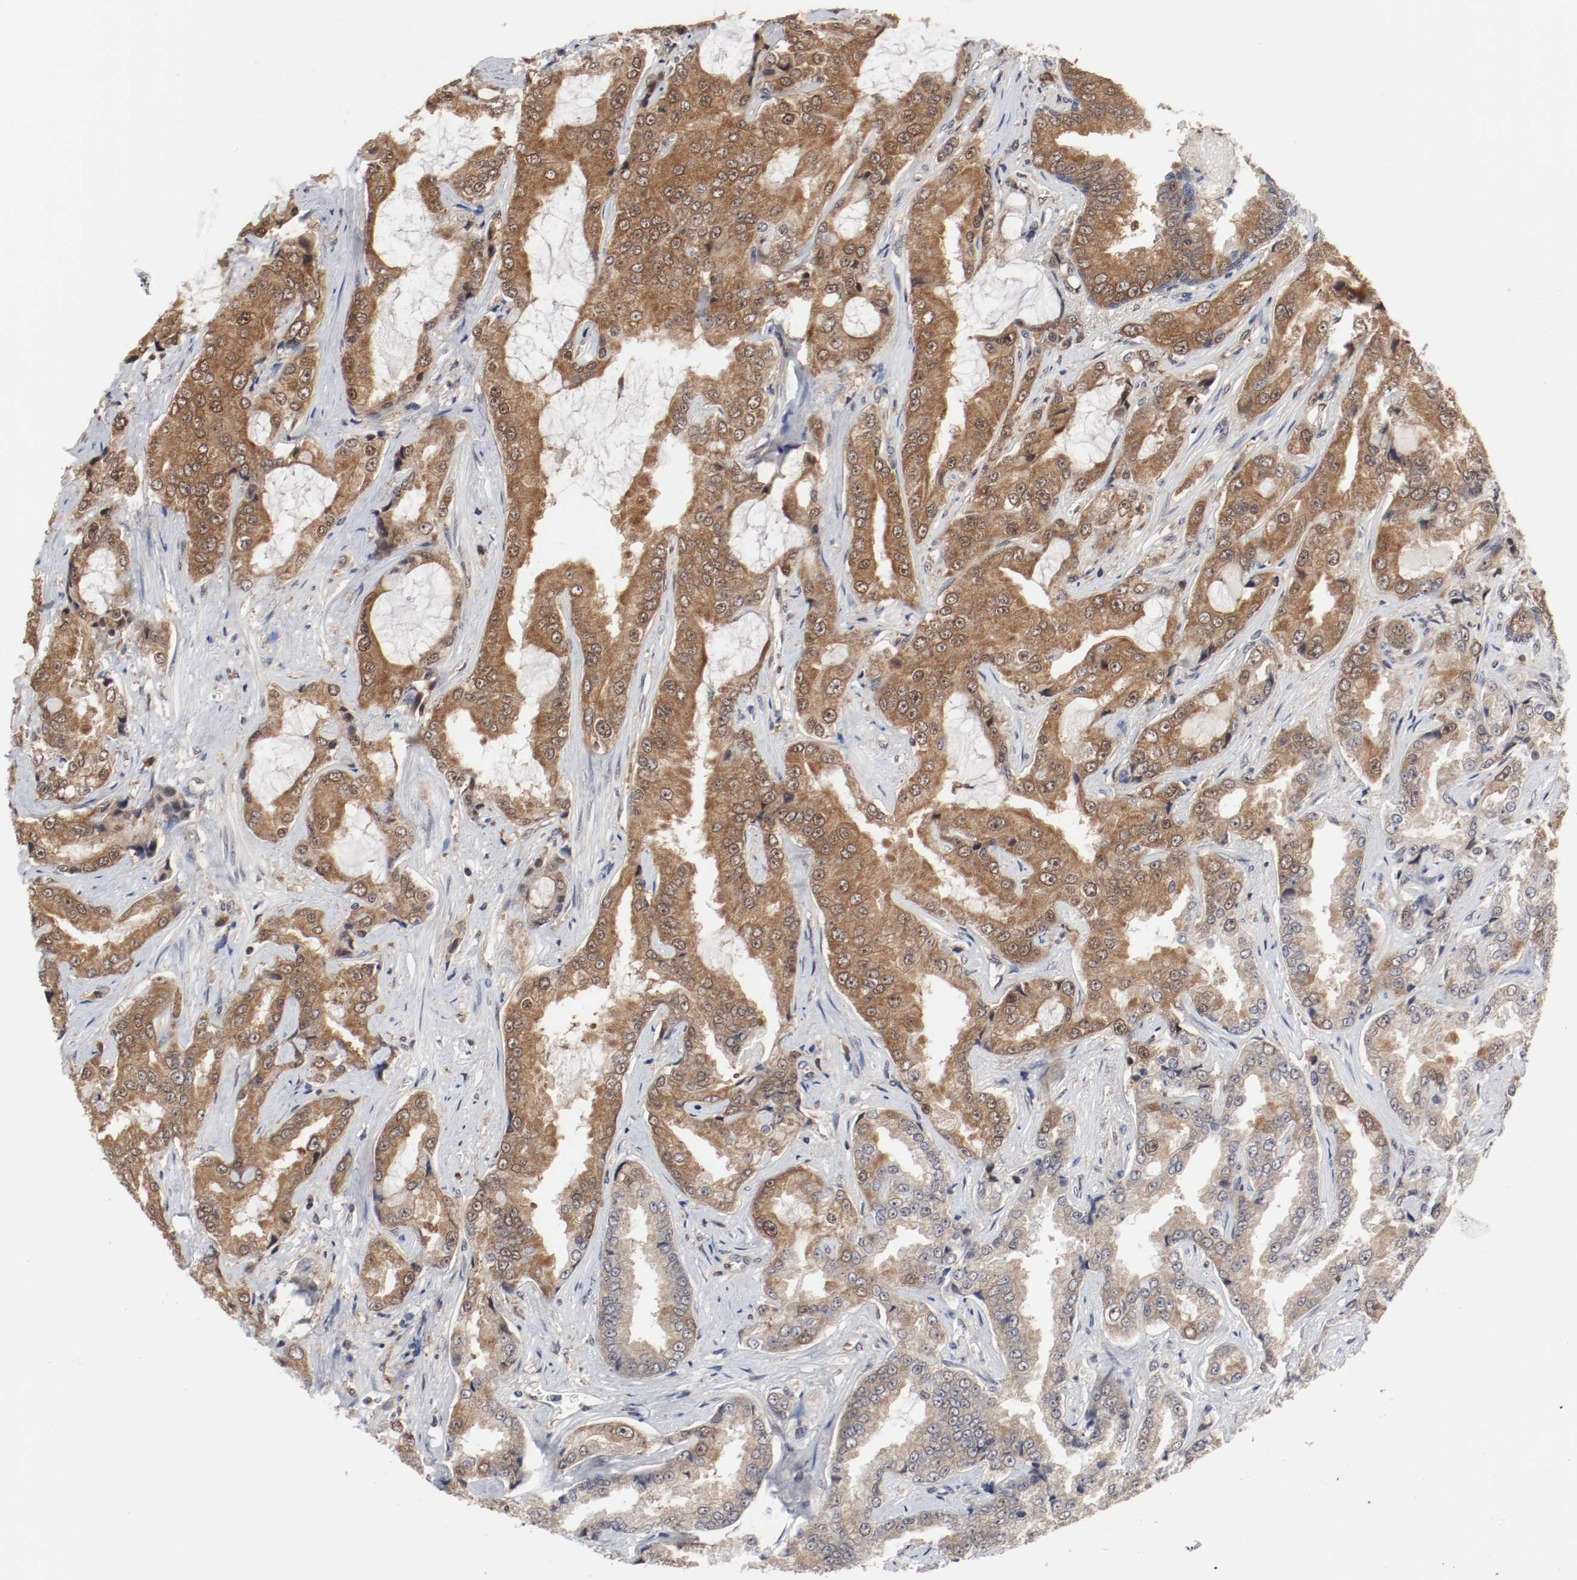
{"staining": {"intensity": "moderate", "quantity": ">75%", "location": "cytoplasmic/membranous"}, "tissue": "prostate cancer", "cell_type": "Tumor cells", "image_type": "cancer", "snomed": [{"axis": "morphology", "description": "Adenocarcinoma, High grade"}, {"axis": "topography", "description": "Prostate"}], "caption": "An immunohistochemistry photomicrograph of neoplastic tissue is shown. Protein staining in brown shows moderate cytoplasmic/membranous positivity in prostate cancer within tumor cells.", "gene": "AFG3L2", "patient": {"sex": "male", "age": 73}}